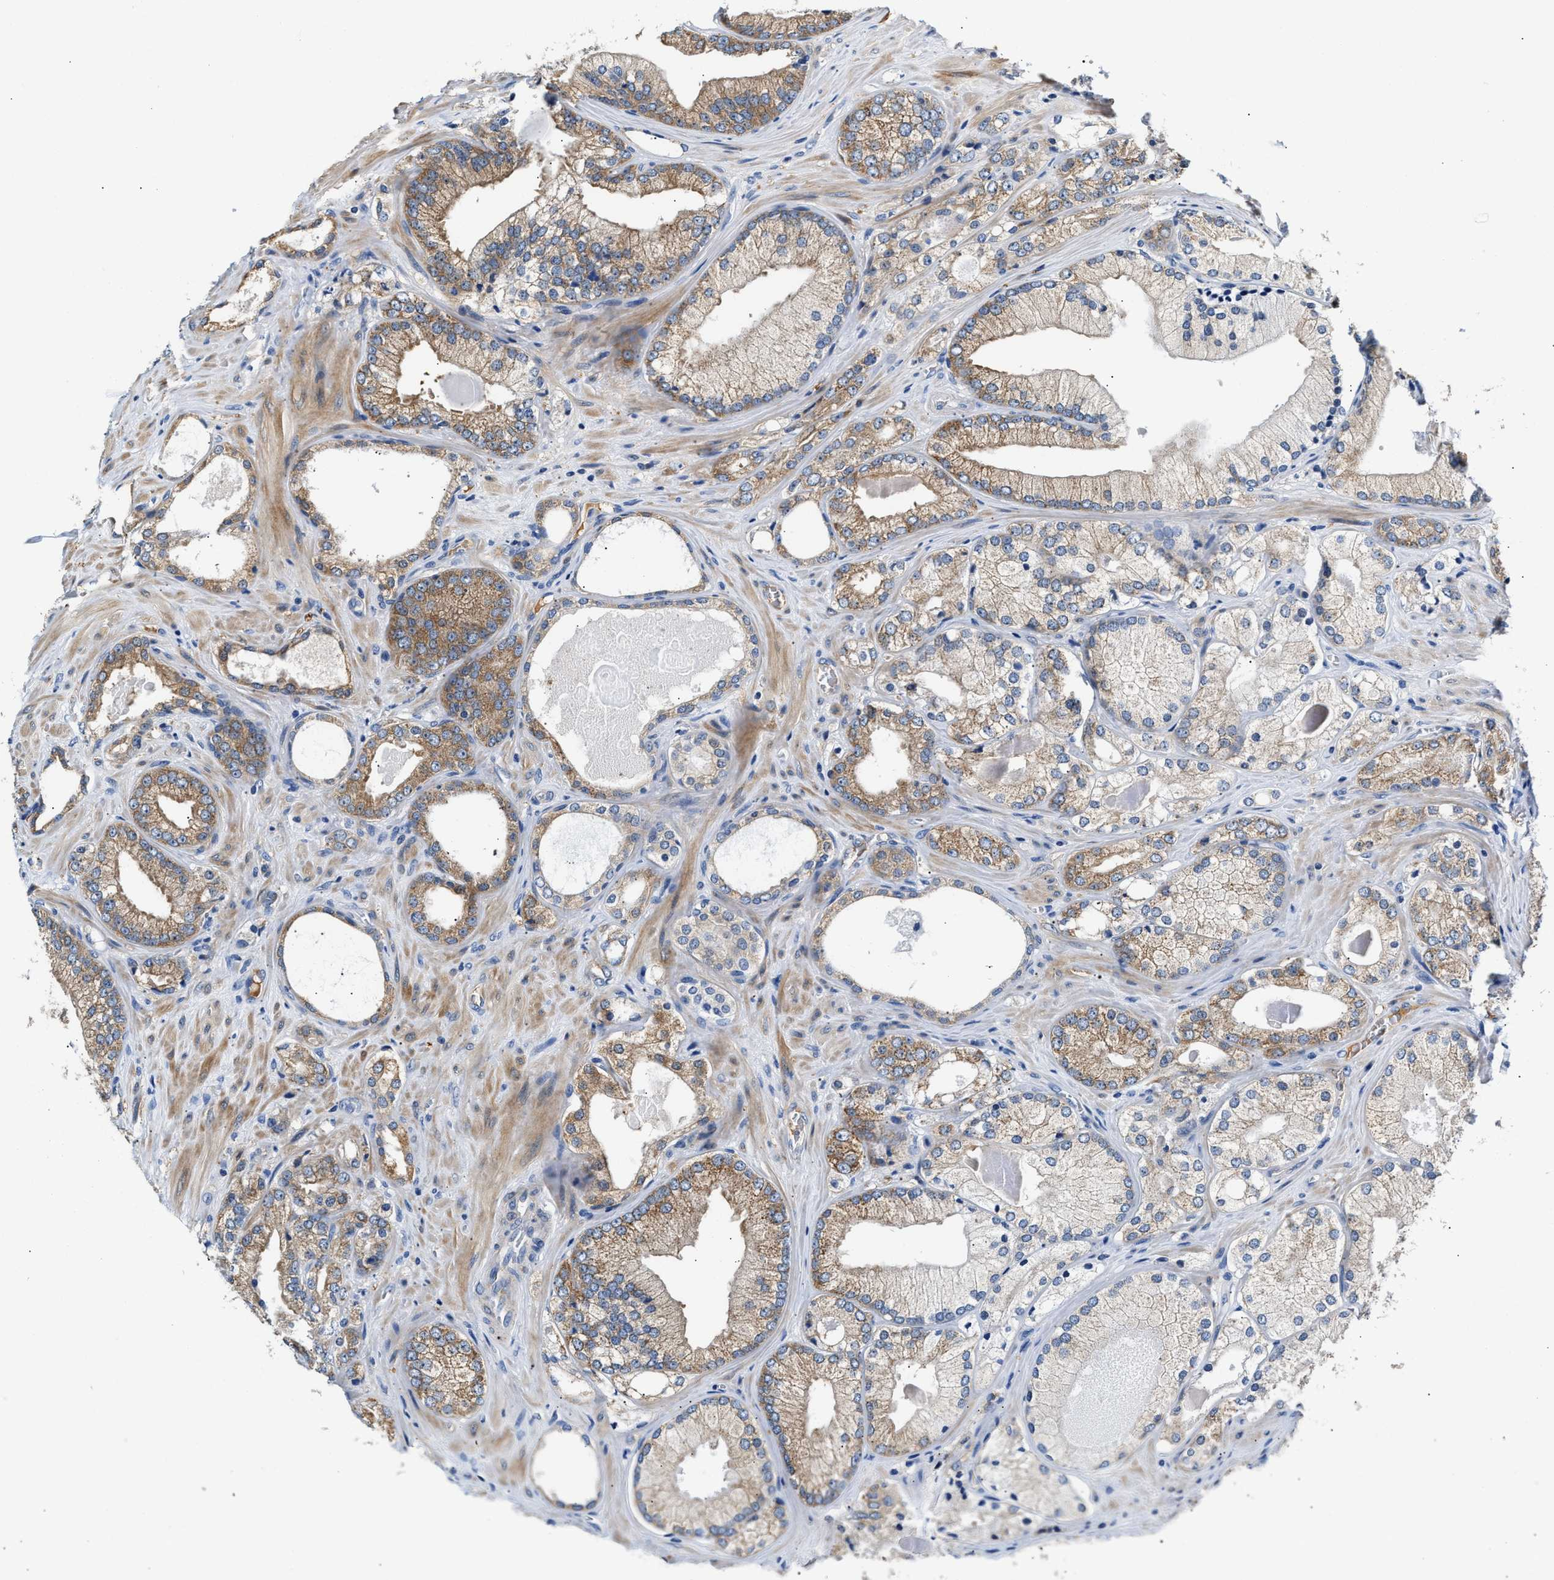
{"staining": {"intensity": "weak", "quantity": "25%-75%", "location": "cytoplasmic/membranous"}, "tissue": "prostate cancer", "cell_type": "Tumor cells", "image_type": "cancer", "snomed": [{"axis": "morphology", "description": "Adenocarcinoma, Low grade"}, {"axis": "topography", "description": "Prostate"}], "caption": "Weak cytoplasmic/membranous protein positivity is present in about 25%-75% of tumor cells in prostate cancer.", "gene": "TUT7", "patient": {"sex": "male", "age": 65}}